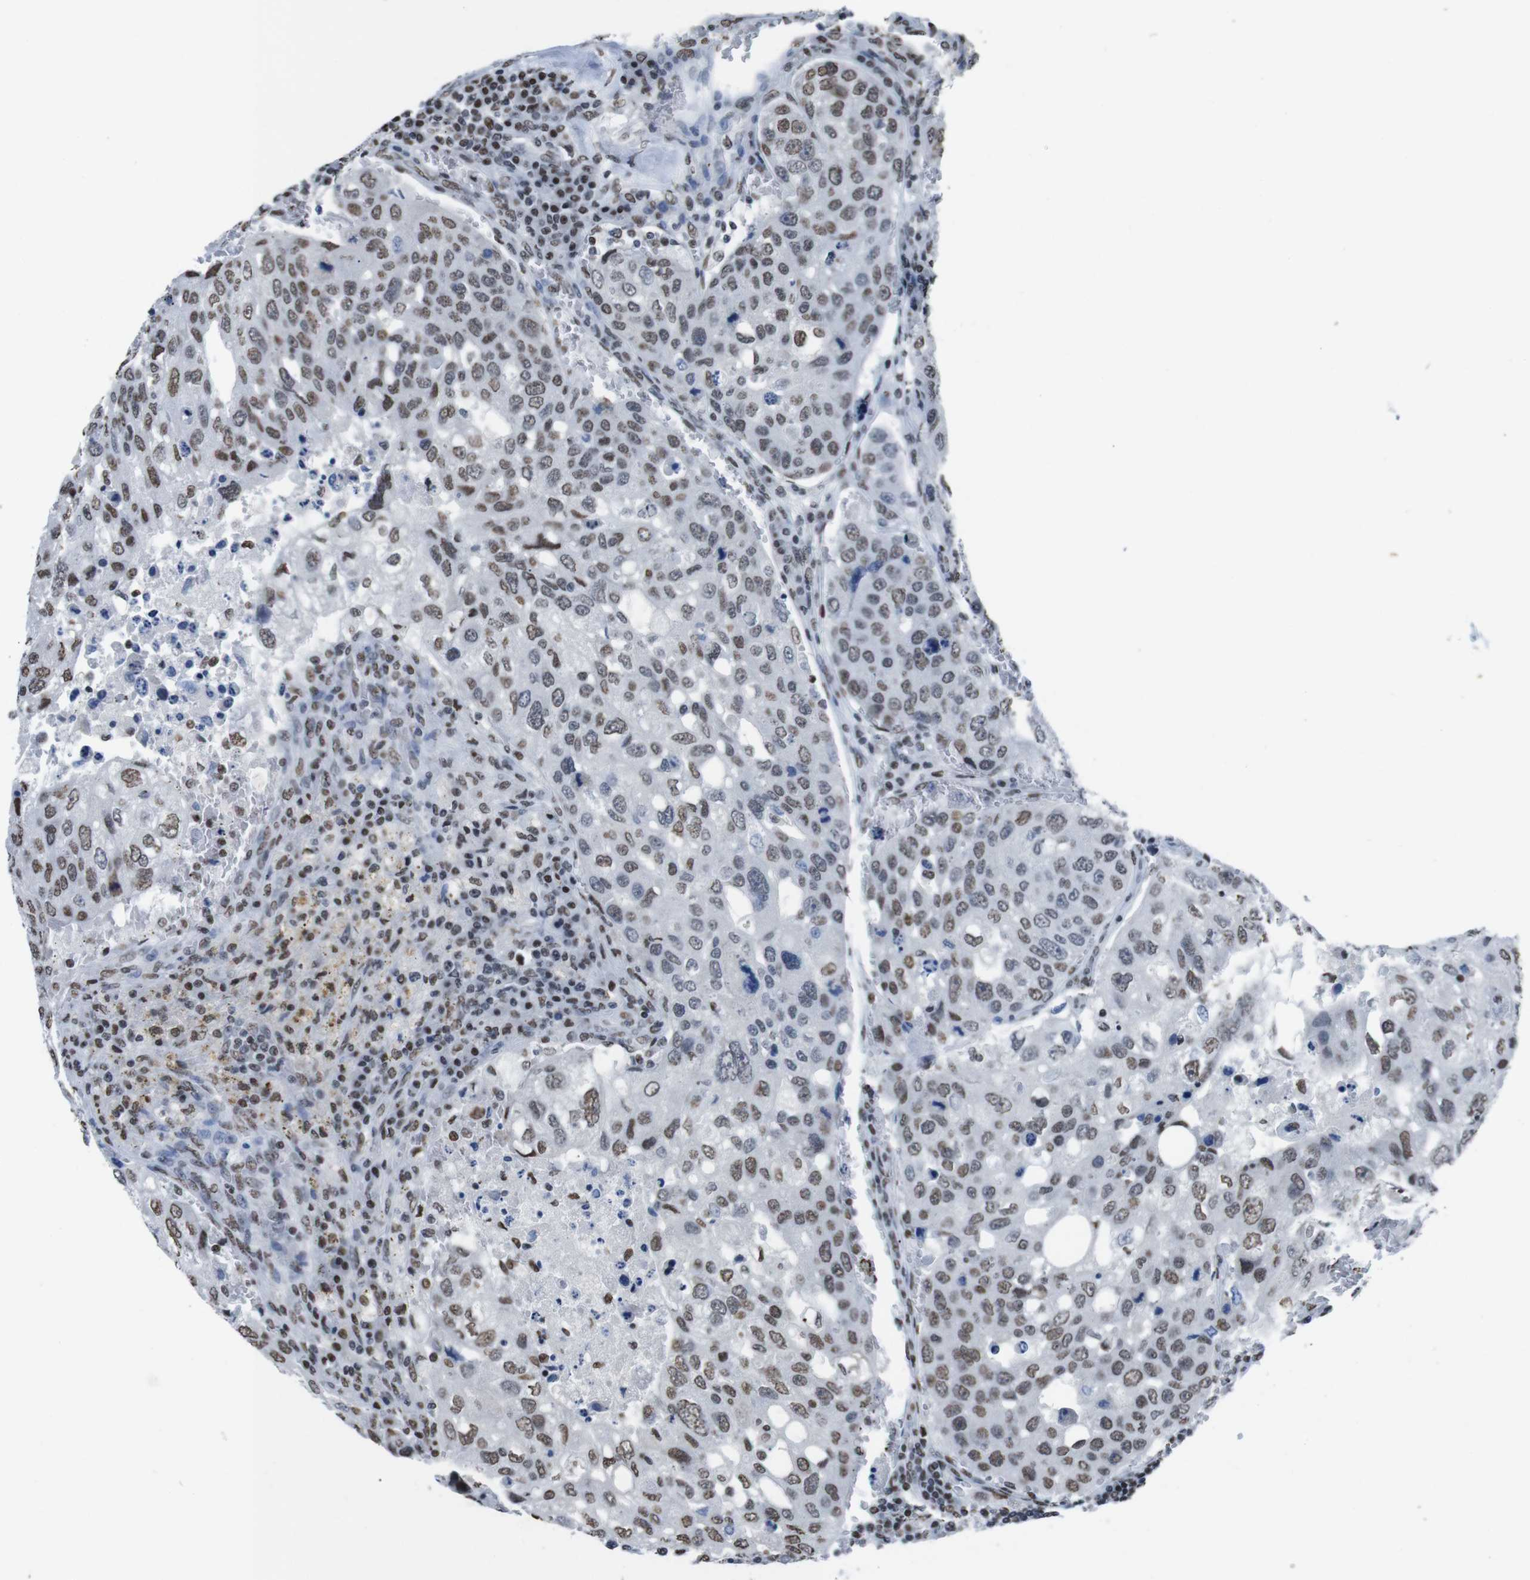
{"staining": {"intensity": "moderate", "quantity": ">75%", "location": "nuclear"}, "tissue": "urothelial cancer", "cell_type": "Tumor cells", "image_type": "cancer", "snomed": [{"axis": "morphology", "description": "Urothelial carcinoma, High grade"}, {"axis": "topography", "description": "Lymph node"}, {"axis": "topography", "description": "Urinary bladder"}], "caption": "Immunohistochemistry (IHC) staining of urothelial cancer, which demonstrates medium levels of moderate nuclear positivity in about >75% of tumor cells indicating moderate nuclear protein expression. The staining was performed using DAB (3,3'-diaminobenzidine) (brown) for protein detection and nuclei were counterstained in hematoxylin (blue).", "gene": "PIP4P2", "patient": {"sex": "male", "age": 51}}